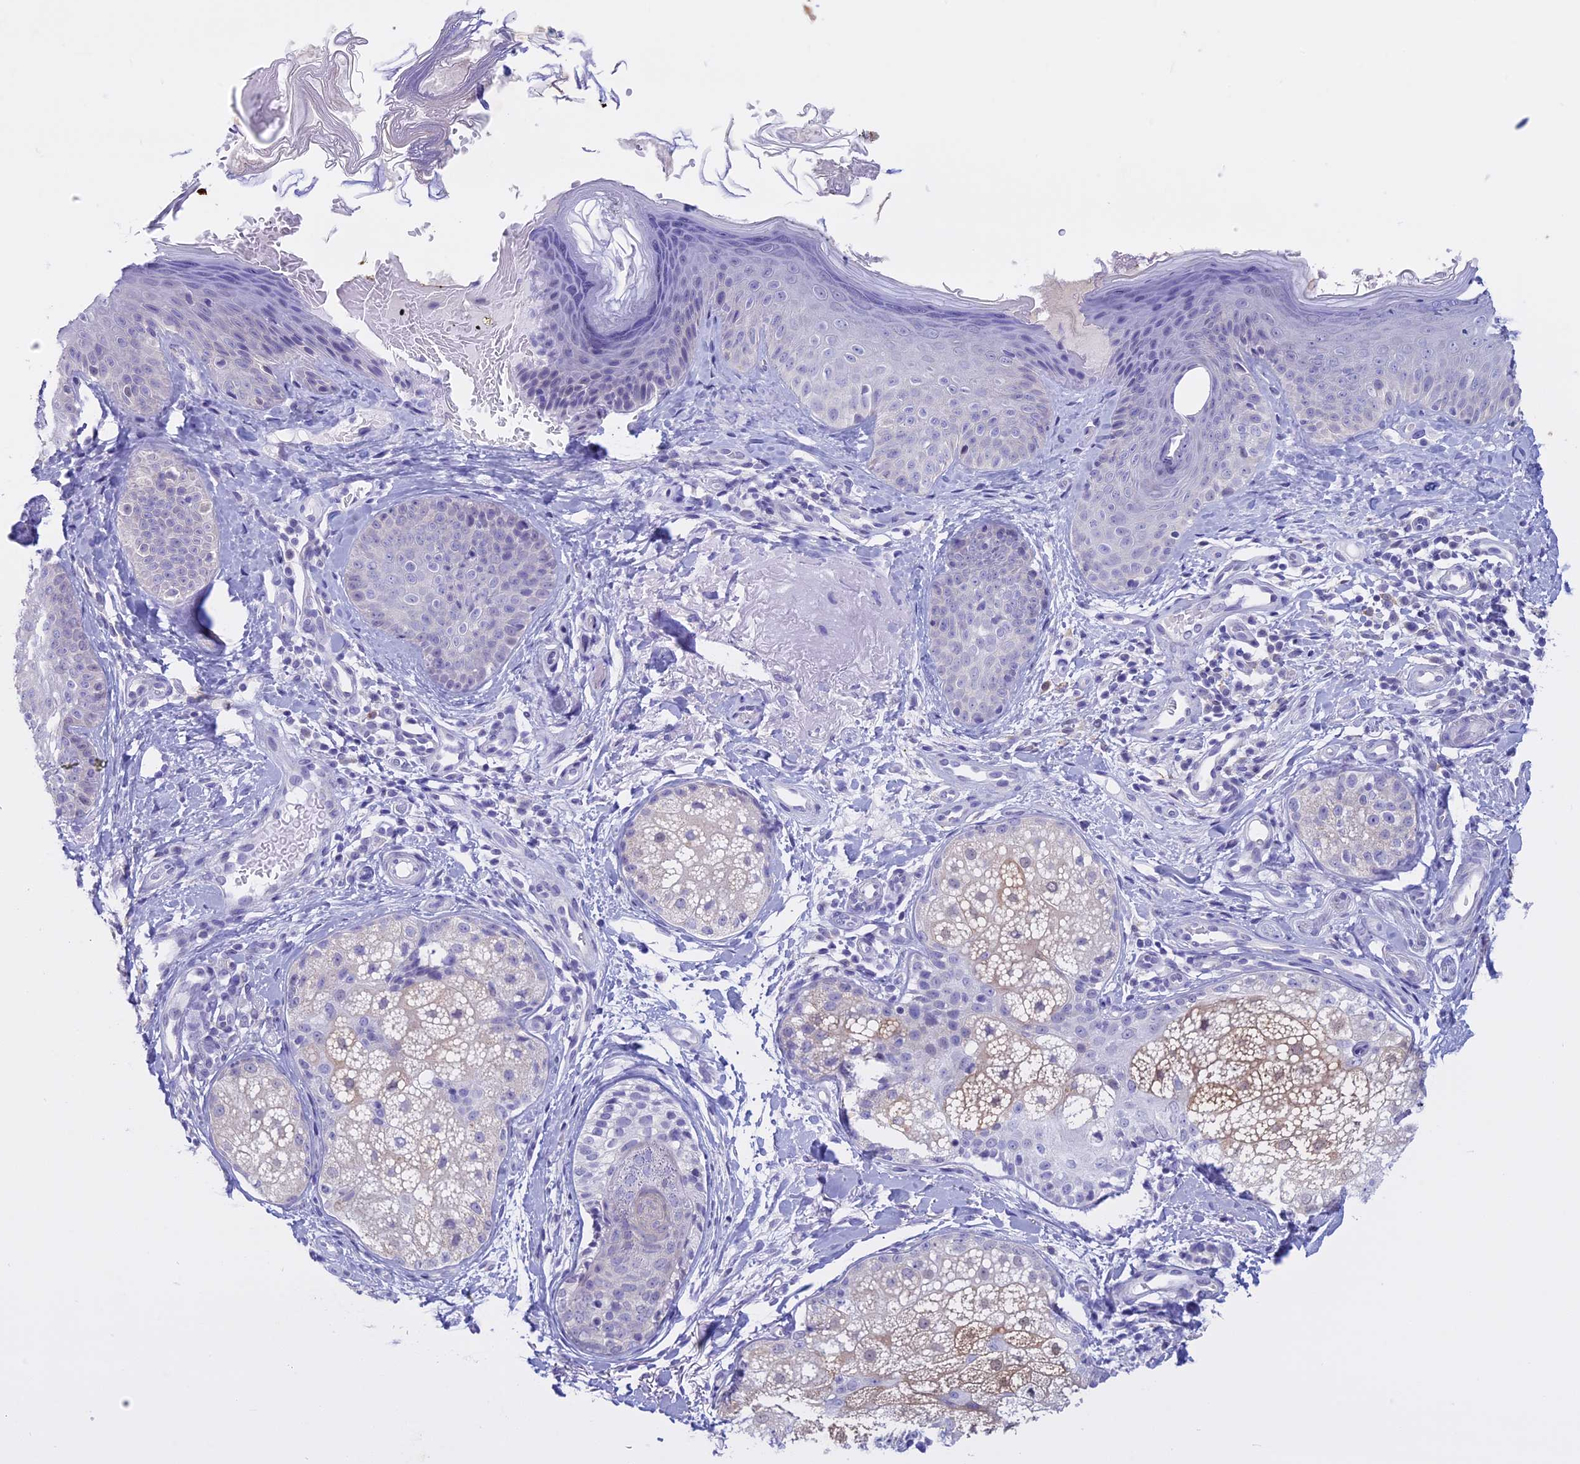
{"staining": {"intensity": "negative", "quantity": "none", "location": "none"}, "tissue": "skin", "cell_type": "Fibroblasts", "image_type": "normal", "snomed": [{"axis": "morphology", "description": "Normal tissue, NOS"}, {"axis": "topography", "description": "Skin"}], "caption": "Histopathology image shows no protein staining in fibroblasts of unremarkable skin. (IHC, brightfield microscopy, high magnification).", "gene": "LHFPL2", "patient": {"sex": "male", "age": 57}}